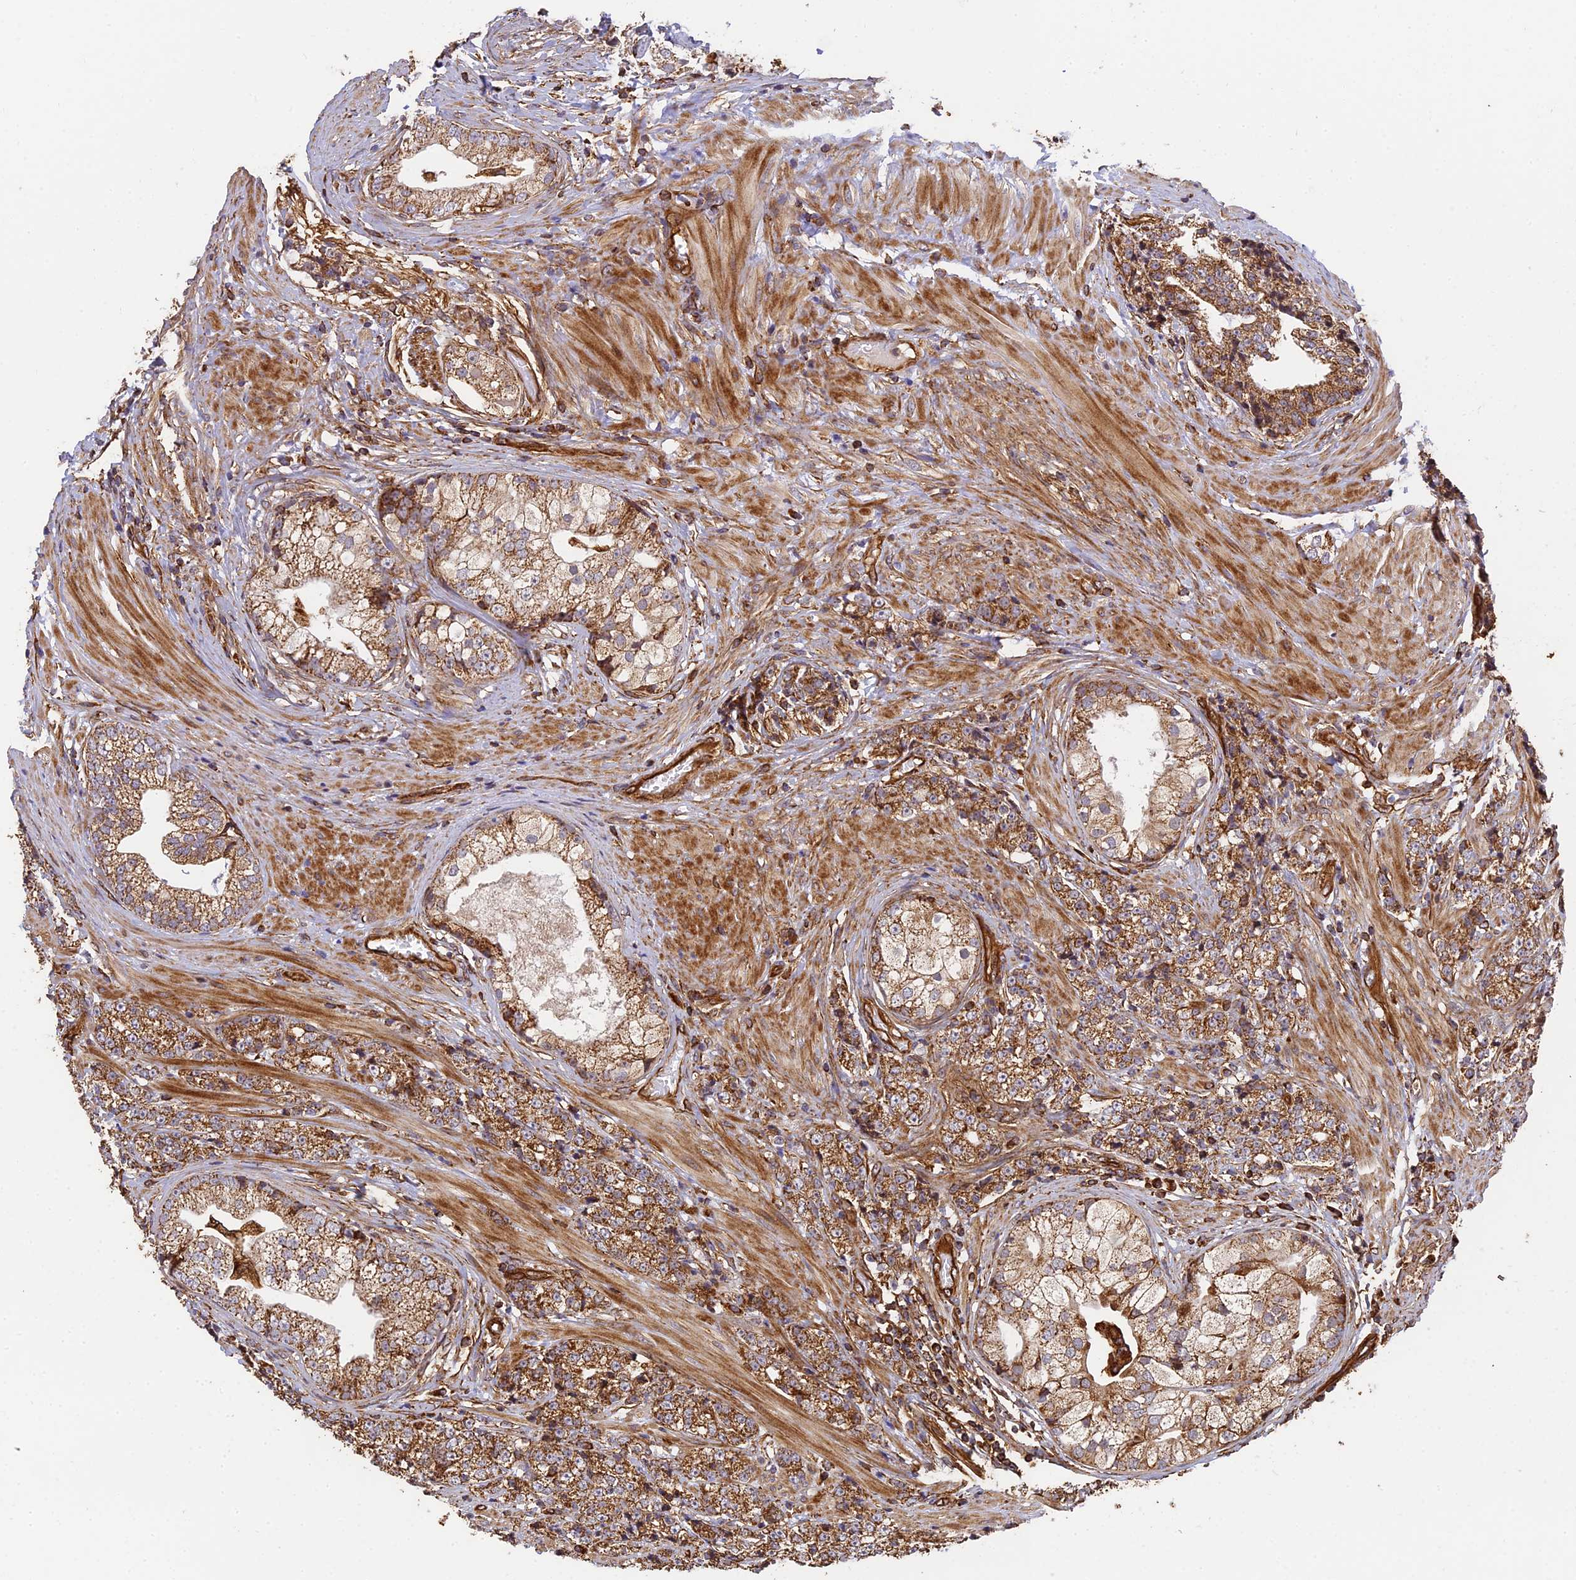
{"staining": {"intensity": "moderate", "quantity": ">75%", "location": "cytoplasmic/membranous"}, "tissue": "prostate cancer", "cell_type": "Tumor cells", "image_type": "cancer", "snomed": [{"axis": "morphology", "description": "Adenocarcinoma, High grade"}, {"axis": "topography", "description": "Prostate"}], "caption": "A brown stain highlights moderate cytoplasmic/membranous positivity of a protein in prostate cancer tumor cells.", "gene": "DSTYK", "patient": {"sex": "male", "age": 69}}